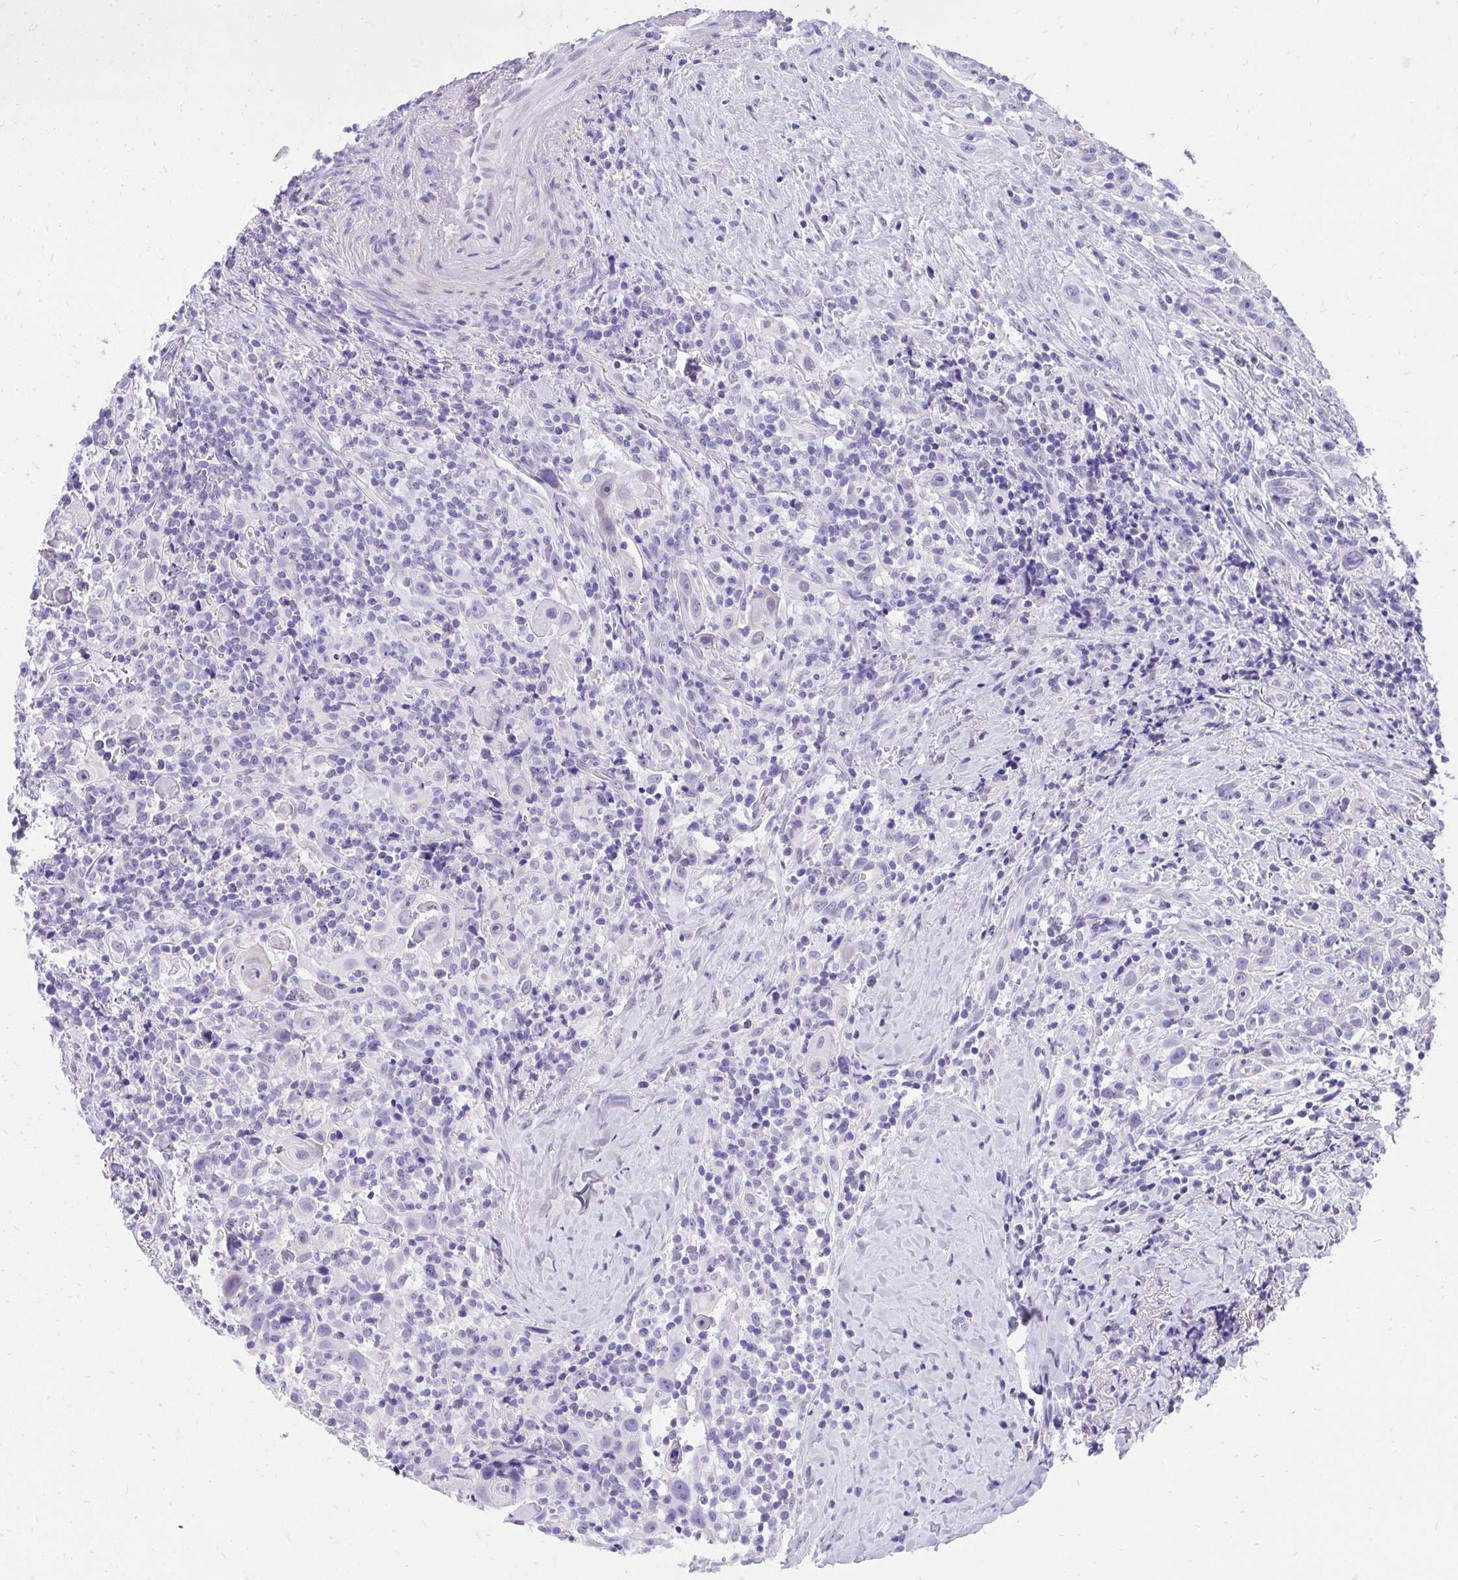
{"staining": {"intensity": "negative", "quantity": "none", "location": "none"}, "tissue": "head and neck cancer", "cell_type": "Tumor cells", "image_type": "cancer", "snomed": [{"axis": "morphology", "description": "Squamous cell carcinoma, NOS"}, {"axis": "topography", "description": "Head-Neck"}], "caption": "The image displays no significant expression in tumor cells of squamous cell carcinoma (head and neck).", "gene": "KLK1", "patient": {"sex": "female", "age": 95}}